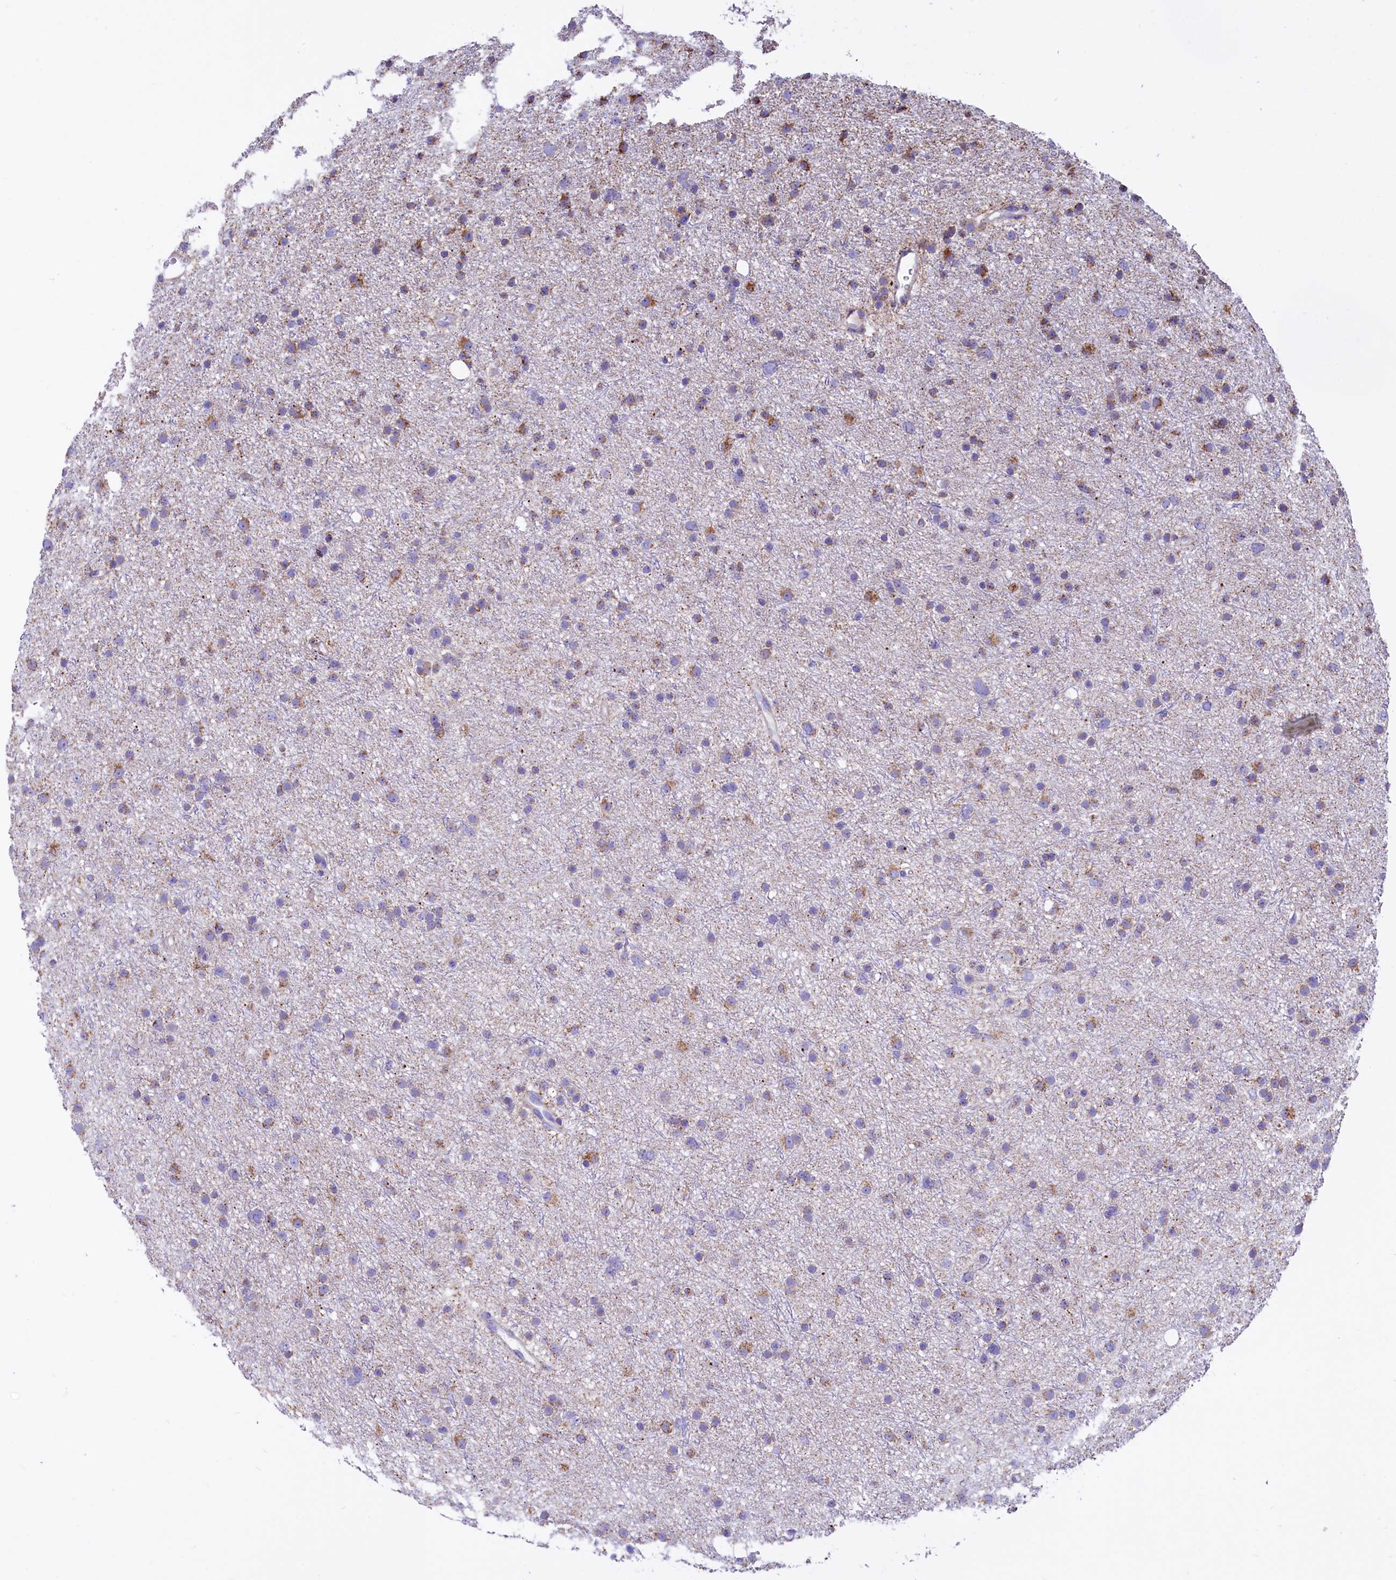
{"staining": {"intensity": "moderate", "quantity": "<25%", "location": "cytoplasmic/membranous"}, "tissue": "glioma", "cell_type": "Tumor cells", "image_type": "cancer", "snomed": [{"axis": "morphology", "description": "Glioma, malignant, Low grade"}, {"axis": "topography", "description": "Cerebral cortex"}], "caption": "About <25% of tumor cells in glioma demonstrate moderate cytoplasmic/membranous protein expression as visualized by brown immunohistochemical staining.", "gene": "VWCE", "patient": {"sex": "female", "age": 39}}